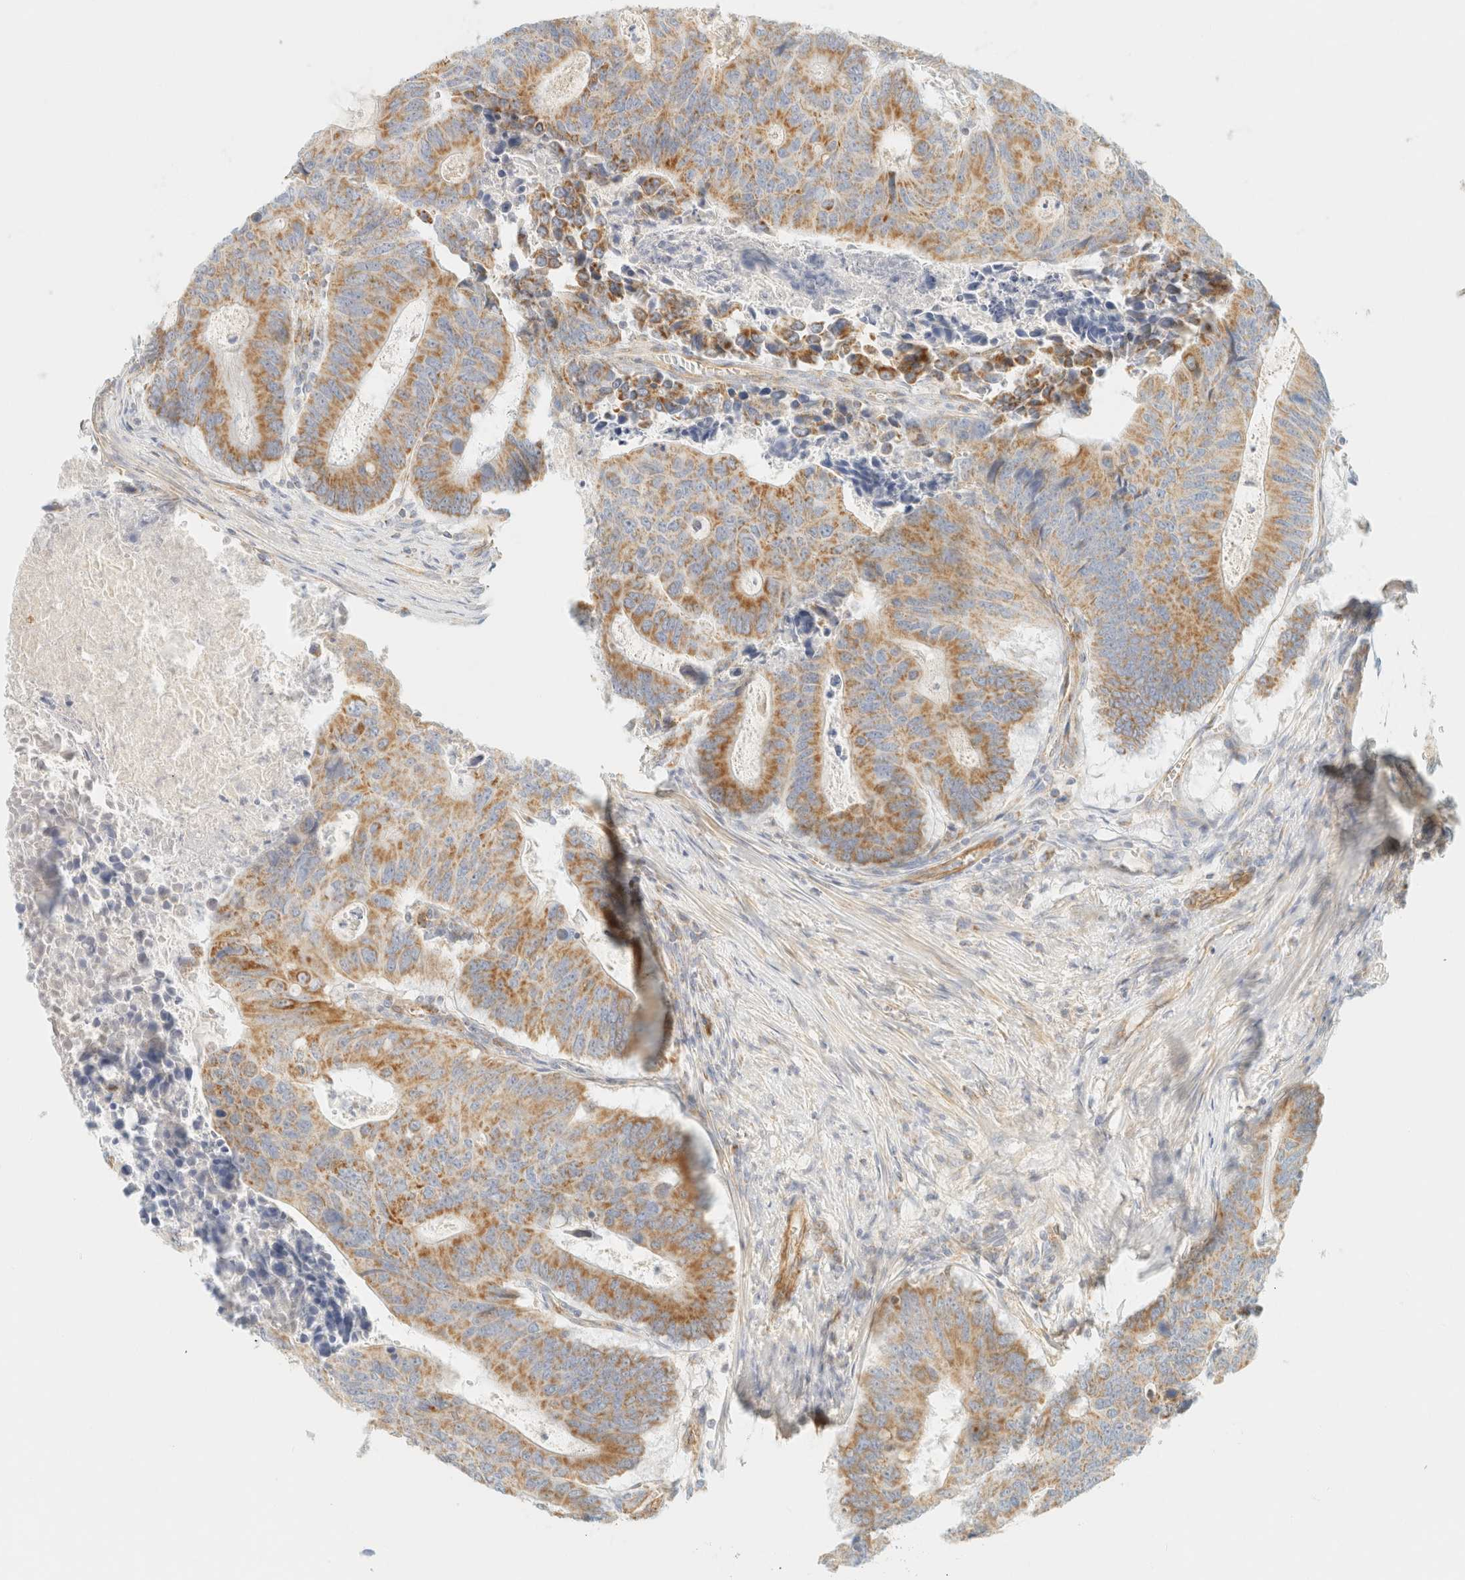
{"staining": {"intensity": "moderate", "quantity": ">75%", "location": "cytoplasmic/membranous"}, "tissue": "colorectal cancer", "cell_type": "Tumor cells", "image_type": "cancer", "snomed": [{"axis": "morphology", "description": "Adenocarcinoma, NOS"}, {"axis": "topography", "description": "Colon"}], "caption": "Protein staining of adenocarcinoma (colorectal) tissue shows moderate cytoplasmic/membranous expression in approximately >75% of tumor cells.", "gene": "MRM3", "patient": {"sex": "male", "age": 87}}